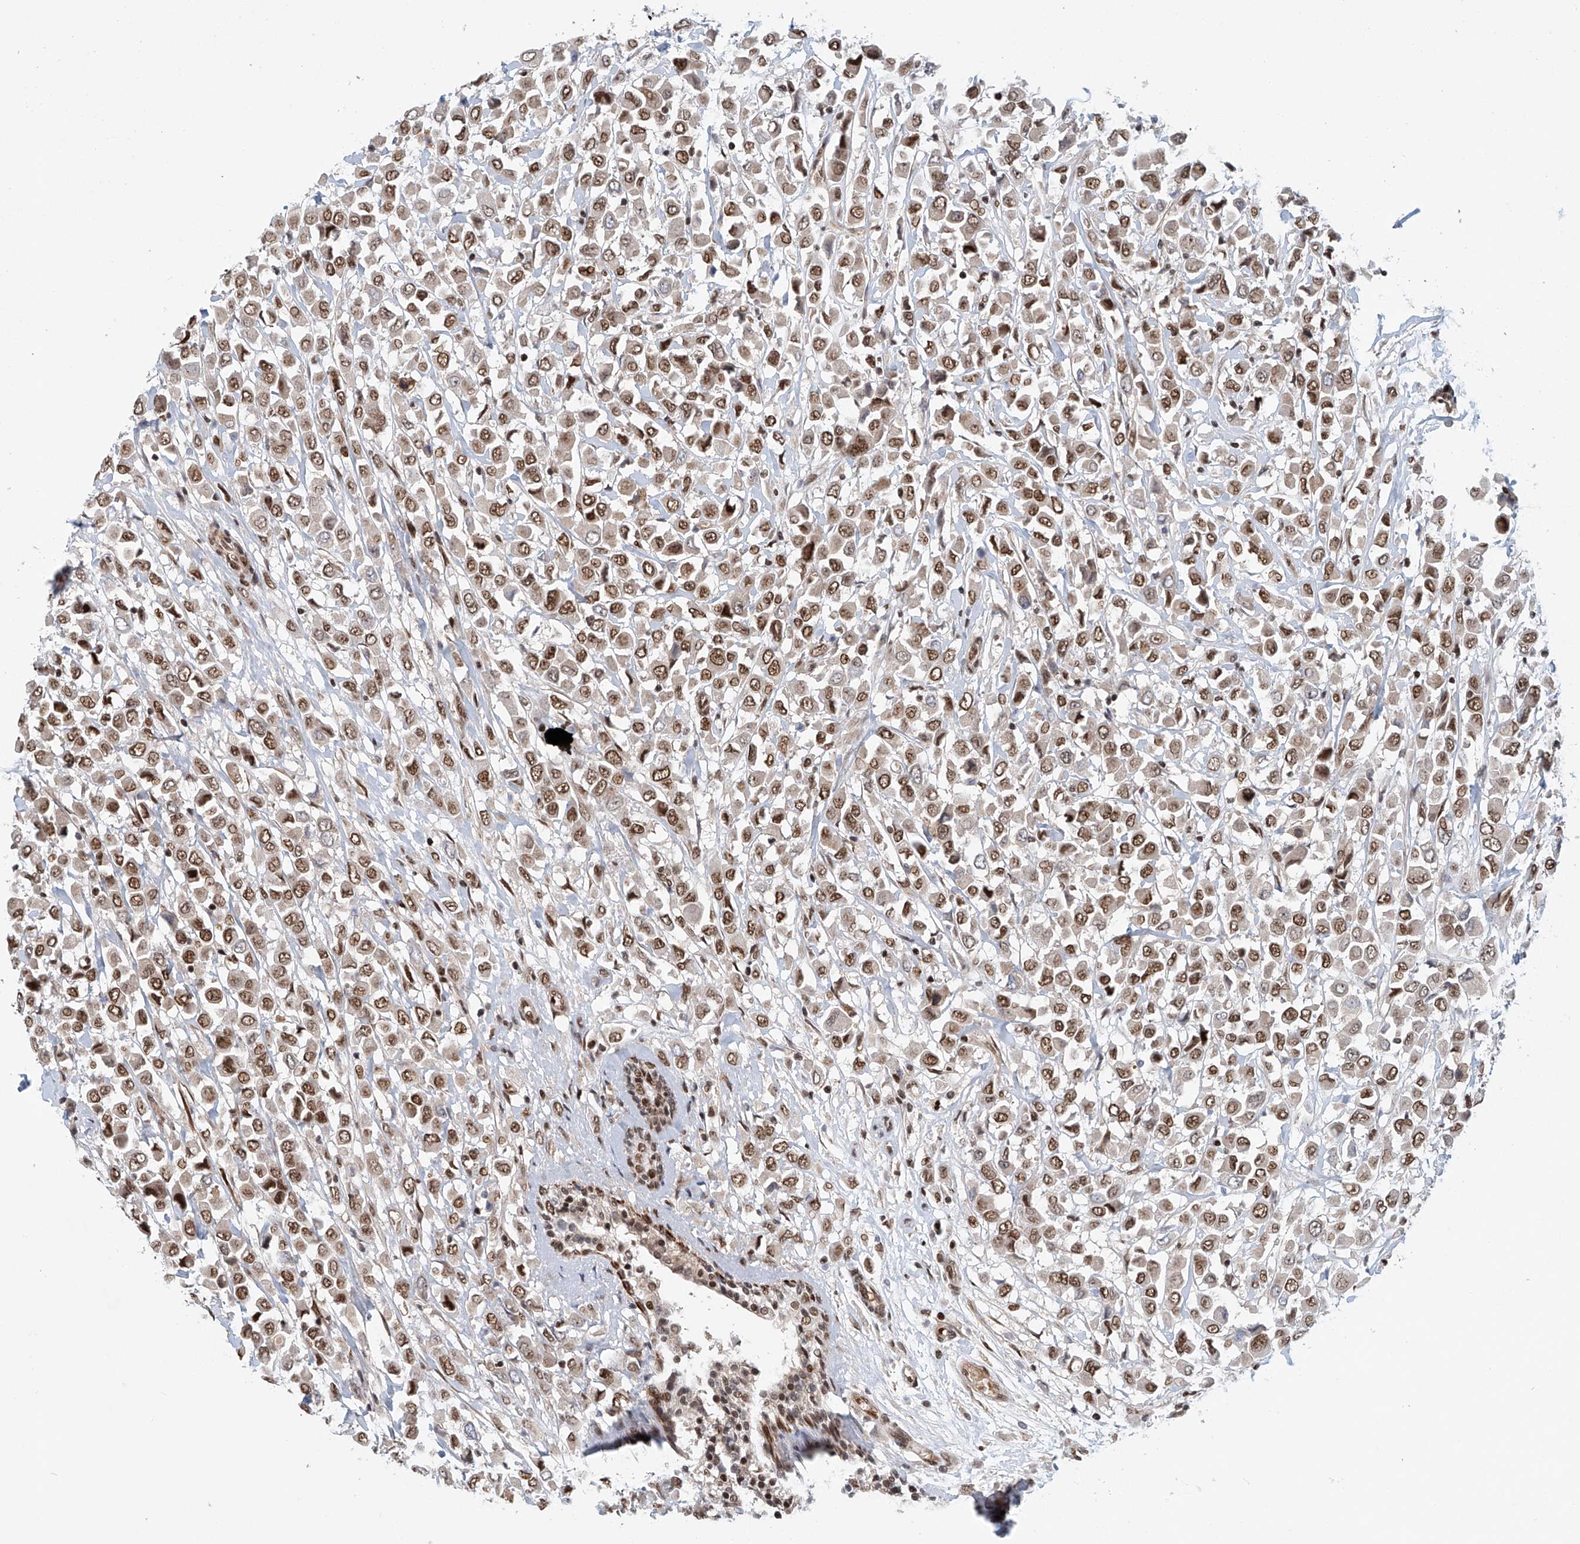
{"staining": {"intensity": "moderate", "quantity": ">75%", "location": "nuclear"}, "tissue": "breast cancer", "cell_type": "Tumor cells", "image_type": "cancer", "snomed": [{"axis": "morphology", "description": "Duct carcinoma"}, {"axis": "topography", "description": "Breast"}], "caption": "Immunohistochemical staining of breast cancer demonstrates medium levels of moderate nuclear protein positivity in about >75% of tumor cells.", "gene": "ZNF470", "patient": {"sex": "female", "age": 61}}